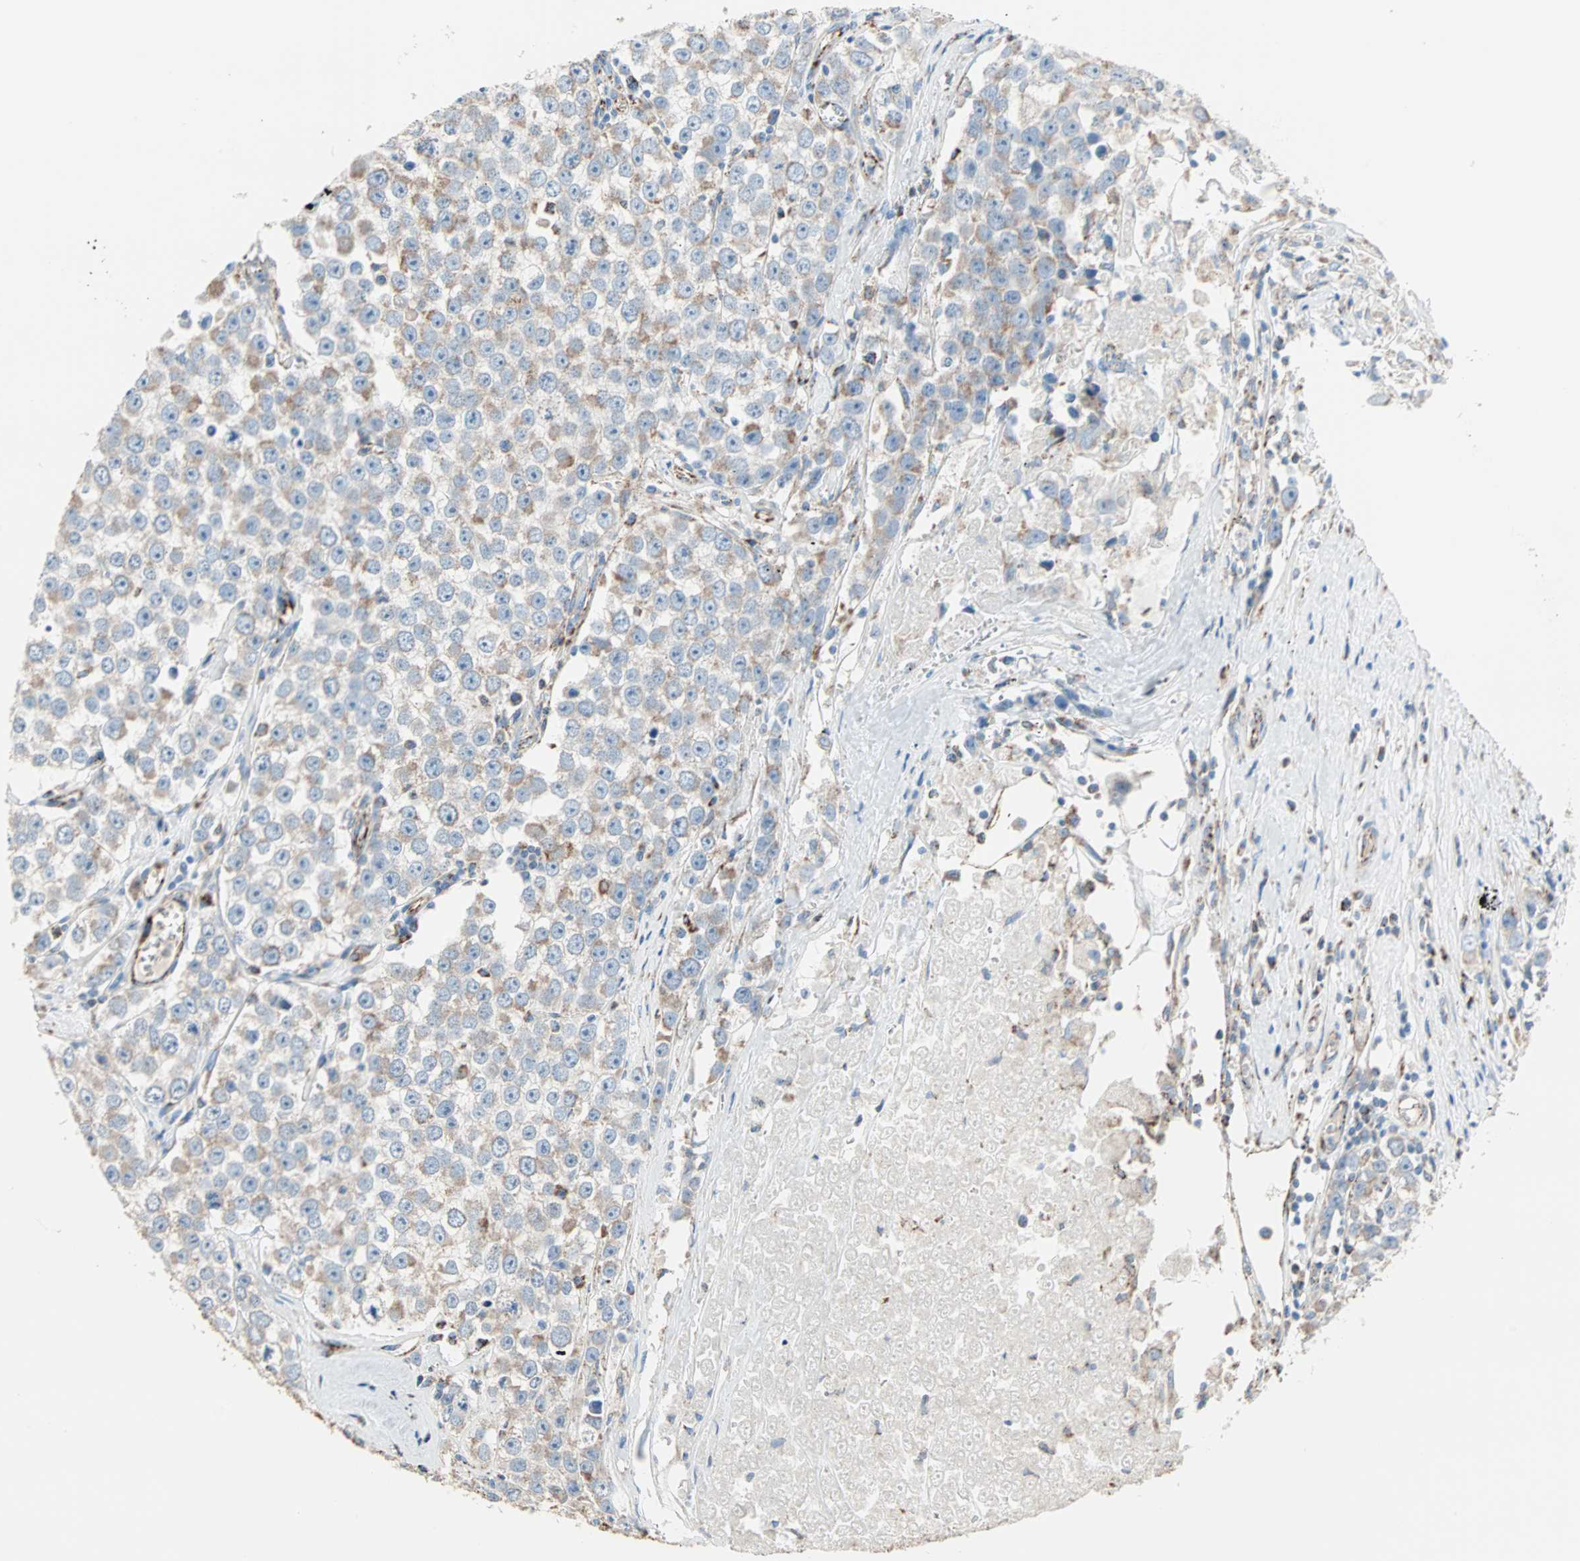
{"staining": {"intensity": "weak", "quantity": "25%-75%", "location": "cytoplasmic/membranous"}, "tissue": "testis cancer", "cell_type": "Tumor cells", "image_type": "cancer", "snomed": [{"axis": "morphology", "description": "Seminoma, NOS"}, {"axis": "morphology", "description": "Carcinoma, Embryonal, NOS"}, {"axis": "topography", "description": "Testis"}], "caption": "A histopathology image of testis cancer stained for a protein reveals weak cytoplasmic/membranous brown staining in tumor cells. (Stains: DAB (3,3'-diaminobenzidine) in brown, nuclei in blue, Microscopy: brightfield microscopy at high magnification).", "gene": "TST", "patient": {"sex": "male", "age": 52}}